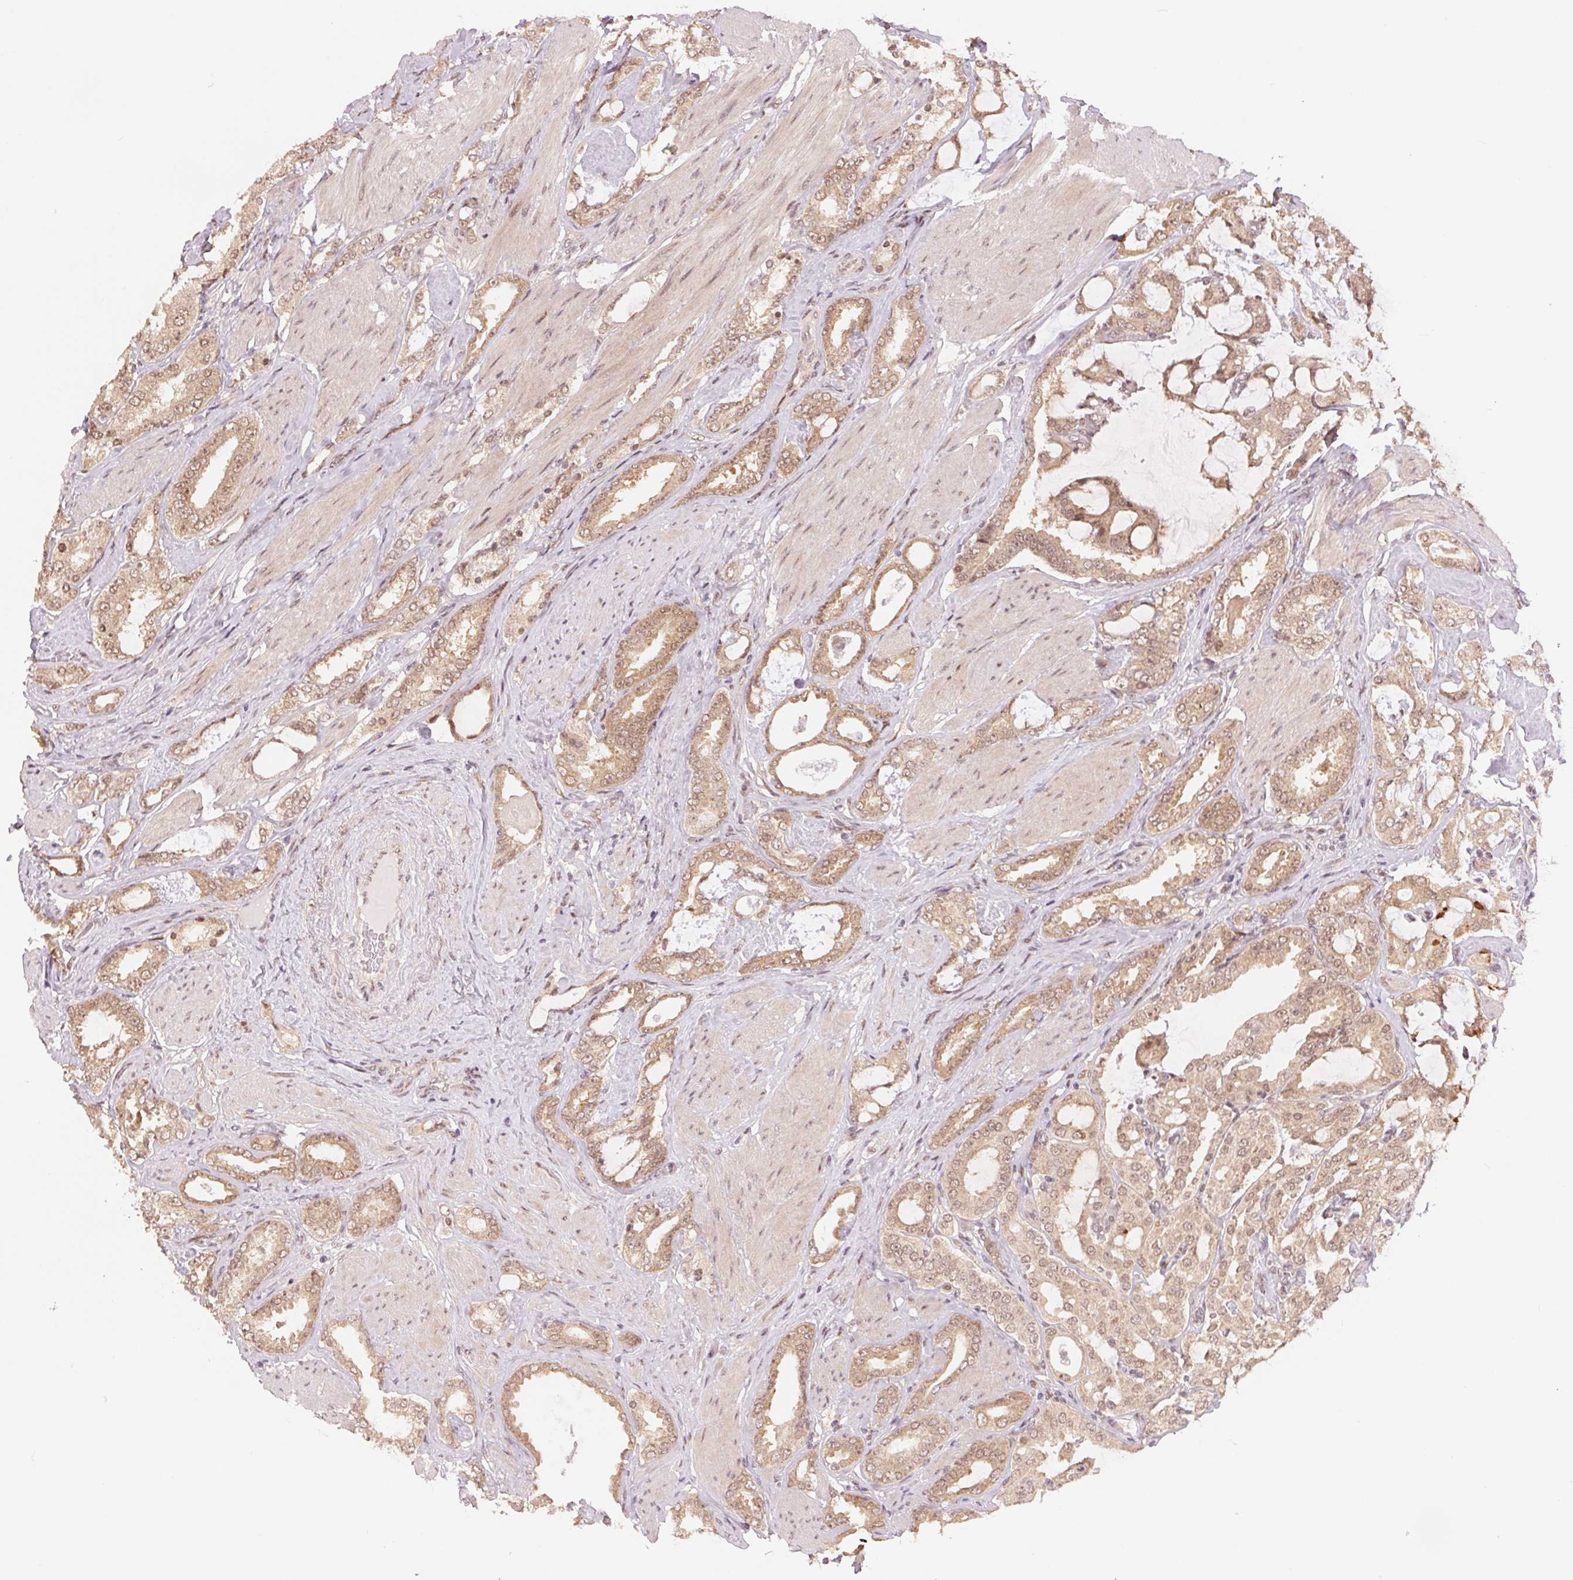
{"staining": {"intensity": "moderate", "quantity": ">75%", "location": "cytoplasmic/membranous"}, "tissue": "prostate cancer", "cell_type": "Tumor cells", "image_type": "cancer", "snomed": [{"axis": "morphology", "description": "Adenocarcinoma, High grade"}, {"axis": "topography", "description": "Prostate"}], "caption": "A medium amount of moderate cytoplasmic/membranous positivity is present in approximately >75% of tumor cells in prostate cancer (high-grade adenocarcinoma) tissue.", "gene": "ERI3", "patient": {"sex": "male", "age": 63}}